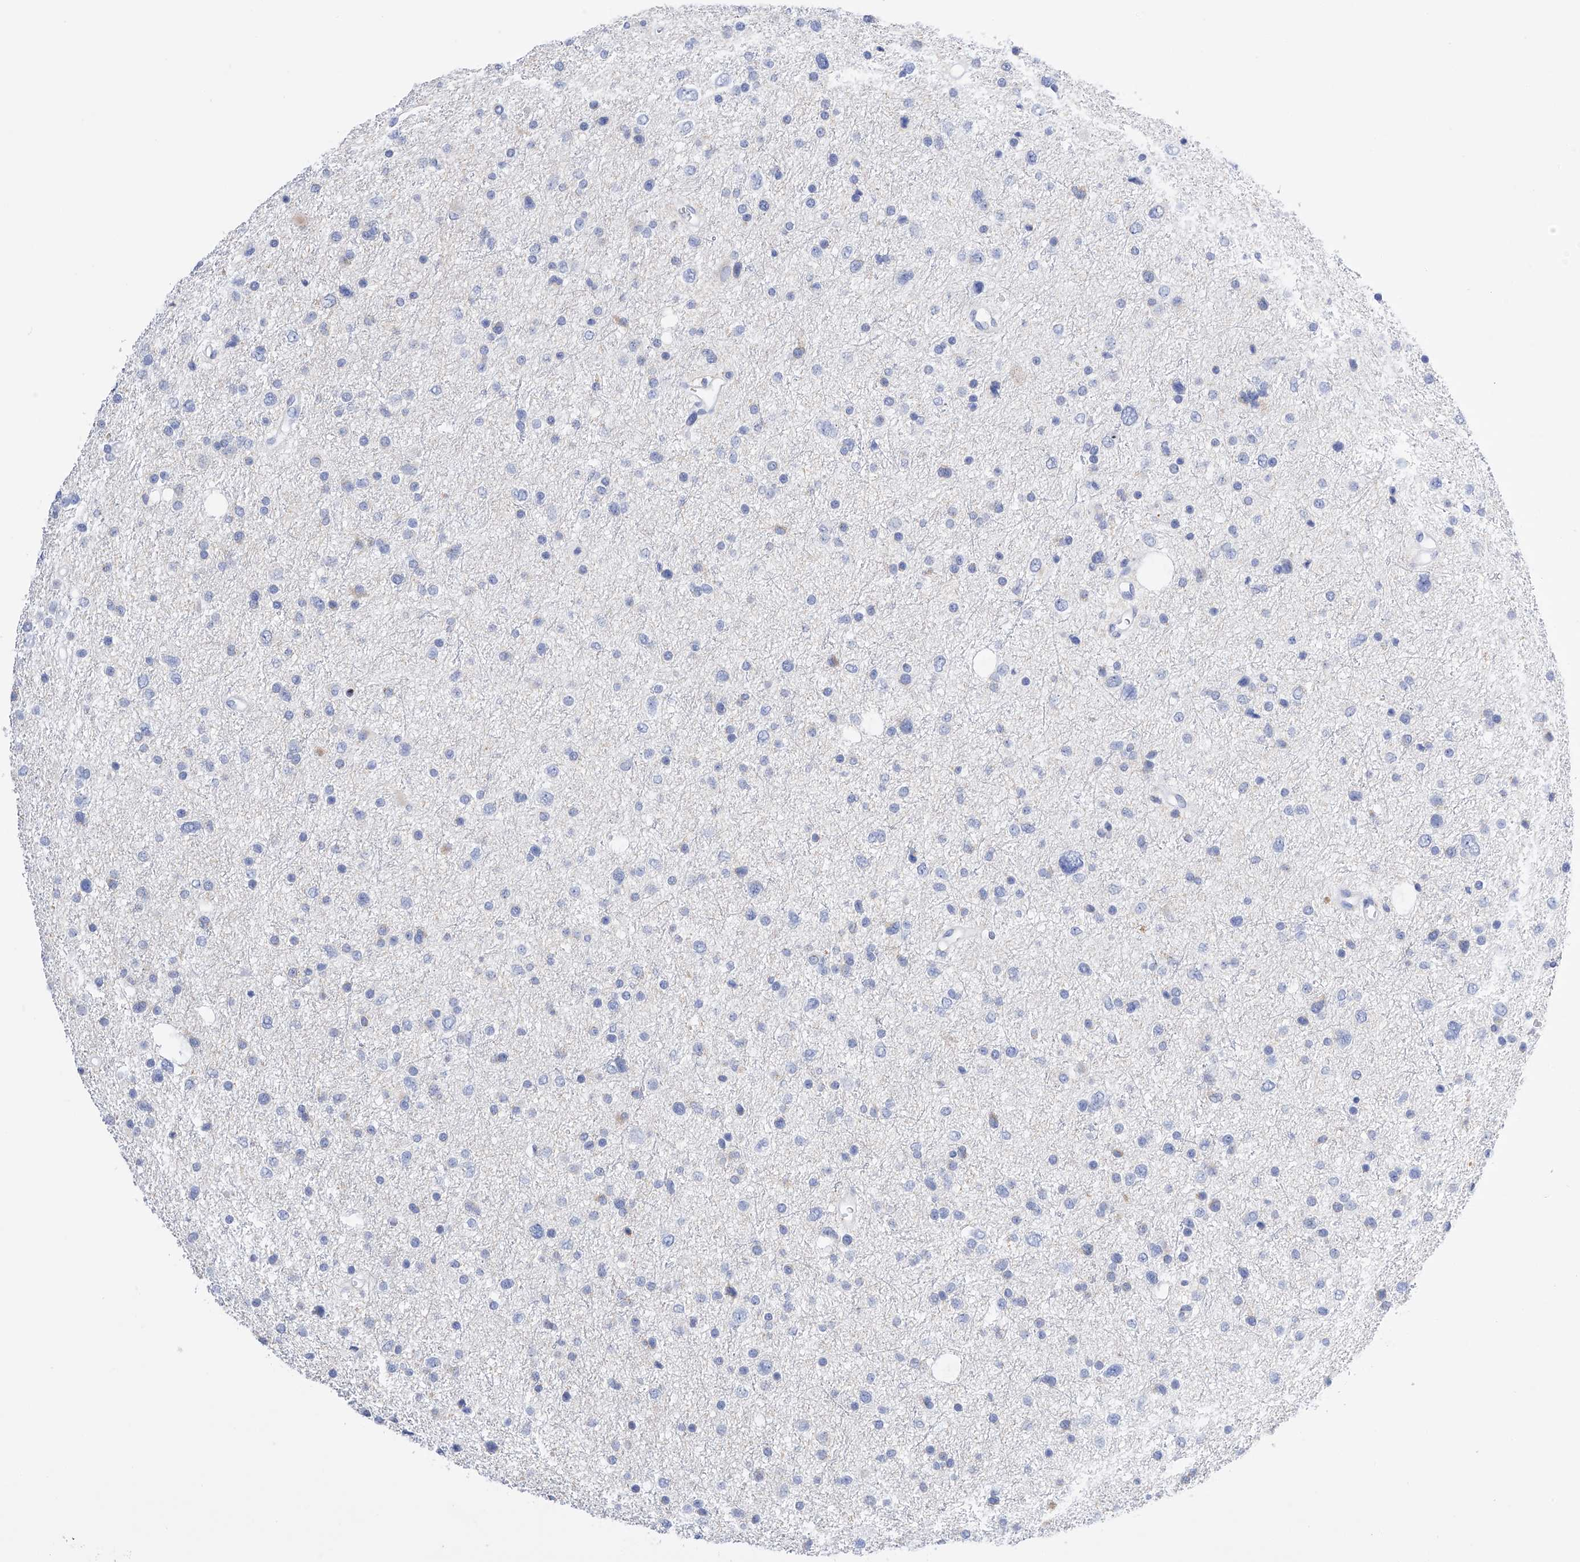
{"staining": {"intensity": "negative", "quantity": "none", "location": "none"}, "tissue": "glioma", "cell_type": "Tumor cells", "image_type": "cancer", "snomed": [{"axis": "morphology", "description": "Glioma, malignant, Low grade"}, {"axis": "topography", "description": "Brain"}], "caption": "Malignant glioma (low-grade) was stained to show a protein in brown. There is no significant positivity in tumor cells. (Brightfield microscopy of DAB immunohistochemistry (IHC) at high magnification).", "gene": "PDIA5", "patient": {"sex": "female", "age": 37}}